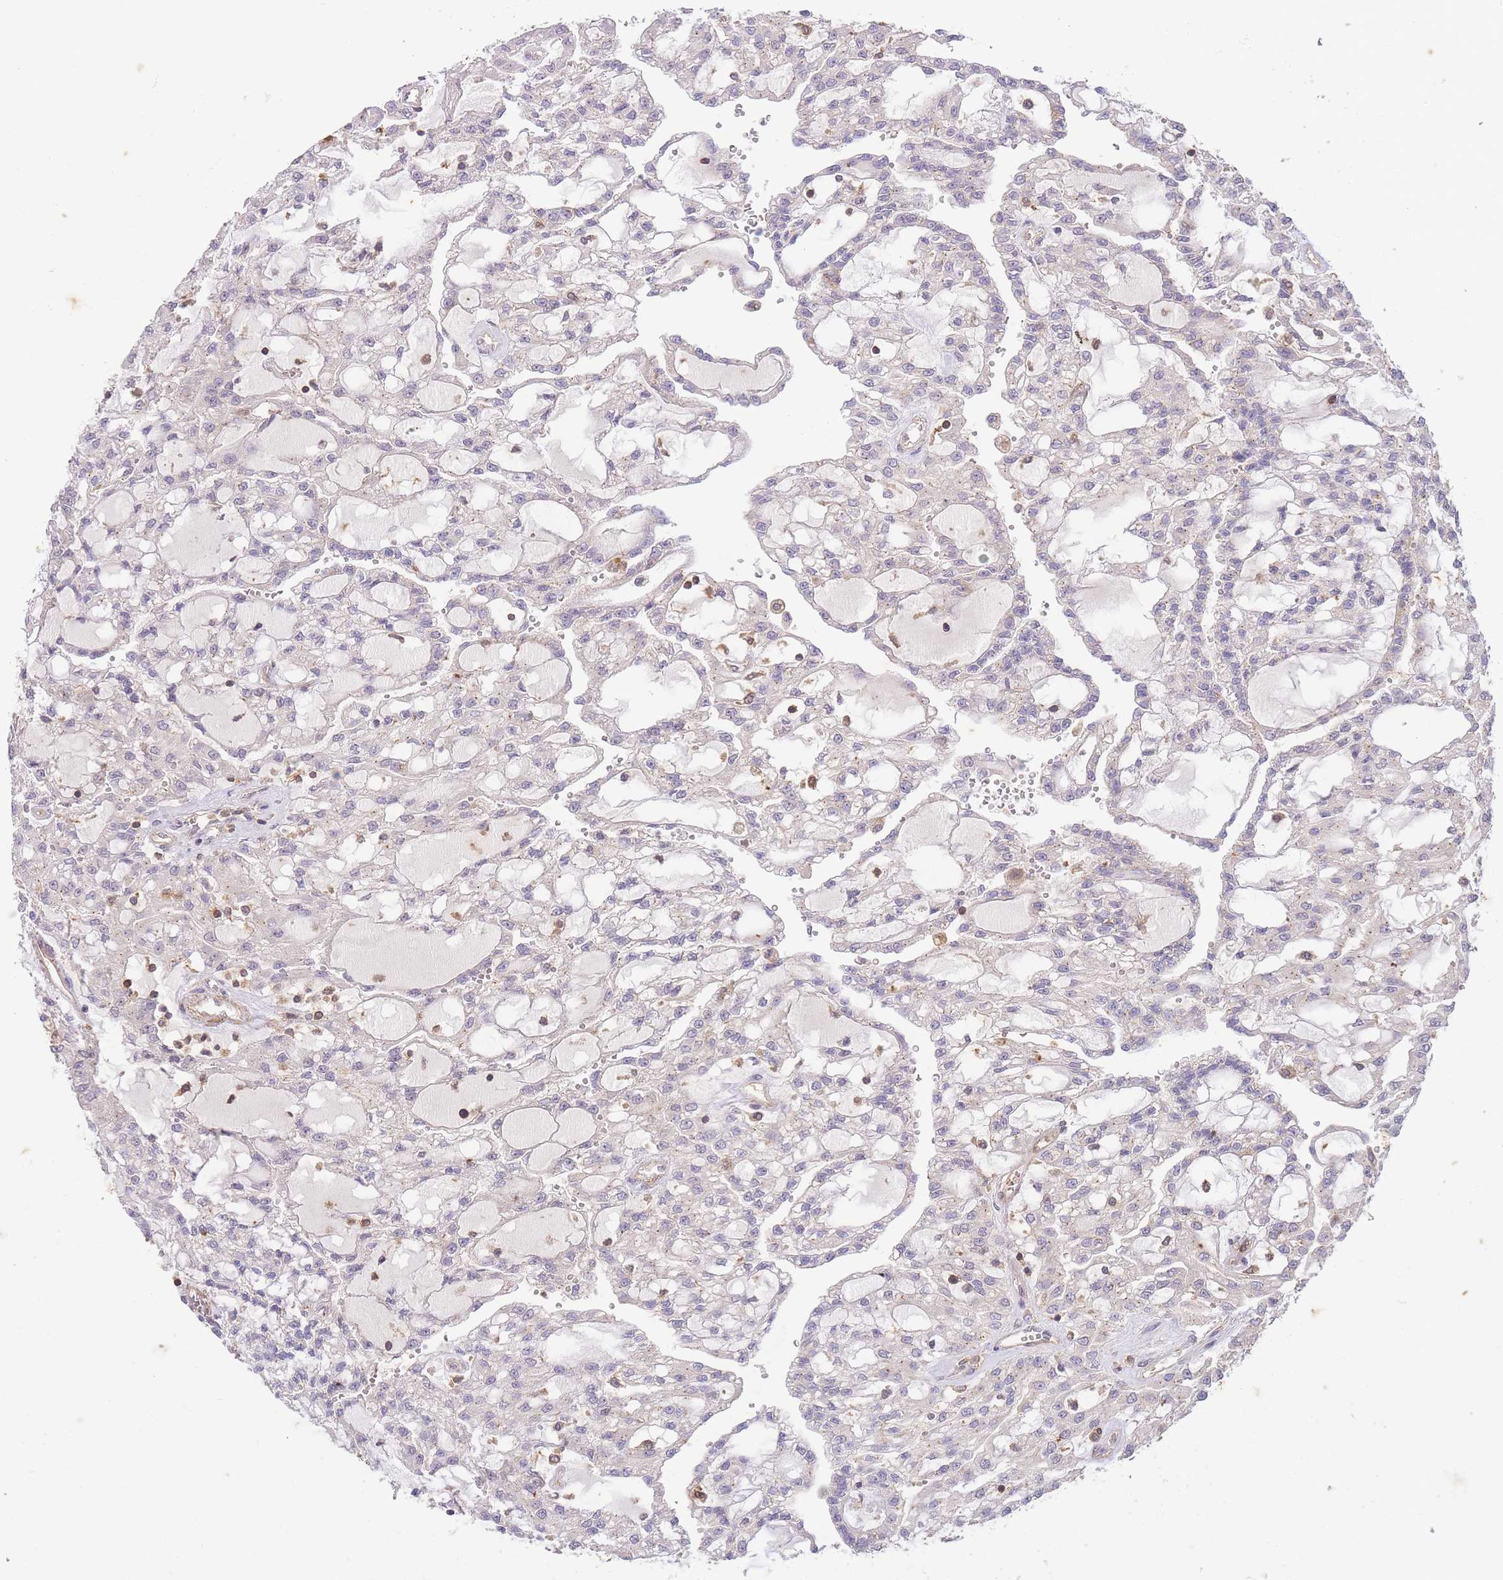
{"staining": {"intensity": "negative", "quantity": "none", "location": "none"}, "tissue": "renal cancer", "cell_type": "Tumor cells", "image_type": "cancer", "snomed": [{"axis": "morphology", "description": "Adenocarcinoma, NOS"}, {"axis": "topography", "description": "Kidney"}], "caption": "Renal cancer (adenocarcinoma) stained for a protein using IHC reveals no staining tumor cells.", "gene": "ST8SIA4", "patient": {"sex": "male", "age": 63}}